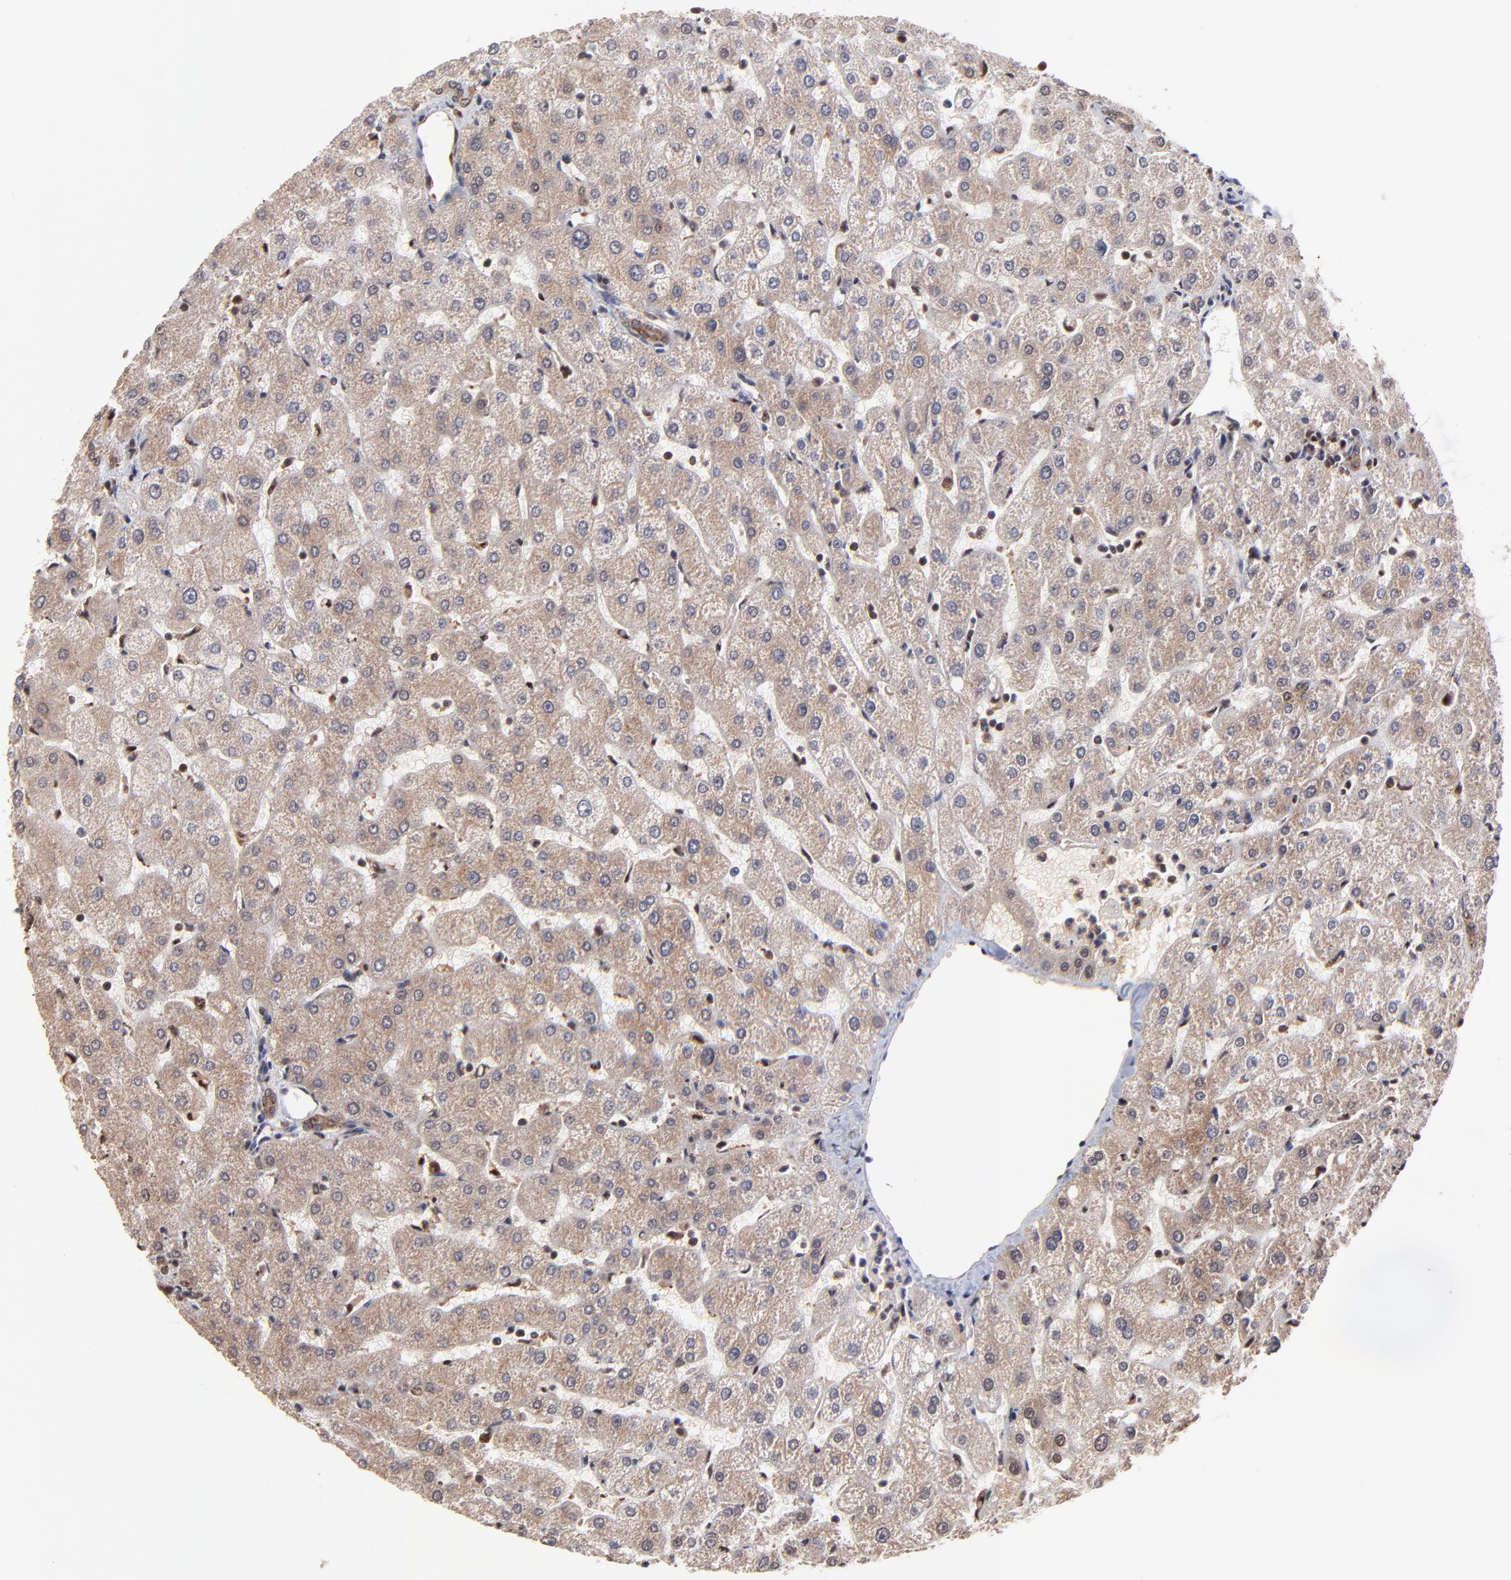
{"staining": {"intensity": "strong", "quantity": ">75%", "location": "cytoplasmic/membranous"}, "tissue": "liver", "cell_type": "Cholangiocytes", "image_type": "normal", "snomed": [{"axis": "morphology", "description": "Normal tissue, NOS"}, {"axis": "topography", "description": "Liver"}], "caption": "An IHC histopathology image of benign tissue is shown. Protein staining in brown shows strong cytoplasmic/membranous positivity in liver within cholangiocytes. Using DAB (brown) and hematoxylin (blue) stains, captured at high magnification using brightfield microscopy.", "gene": "PSMA6", "patient": {"sex": "male", "age": 67}}